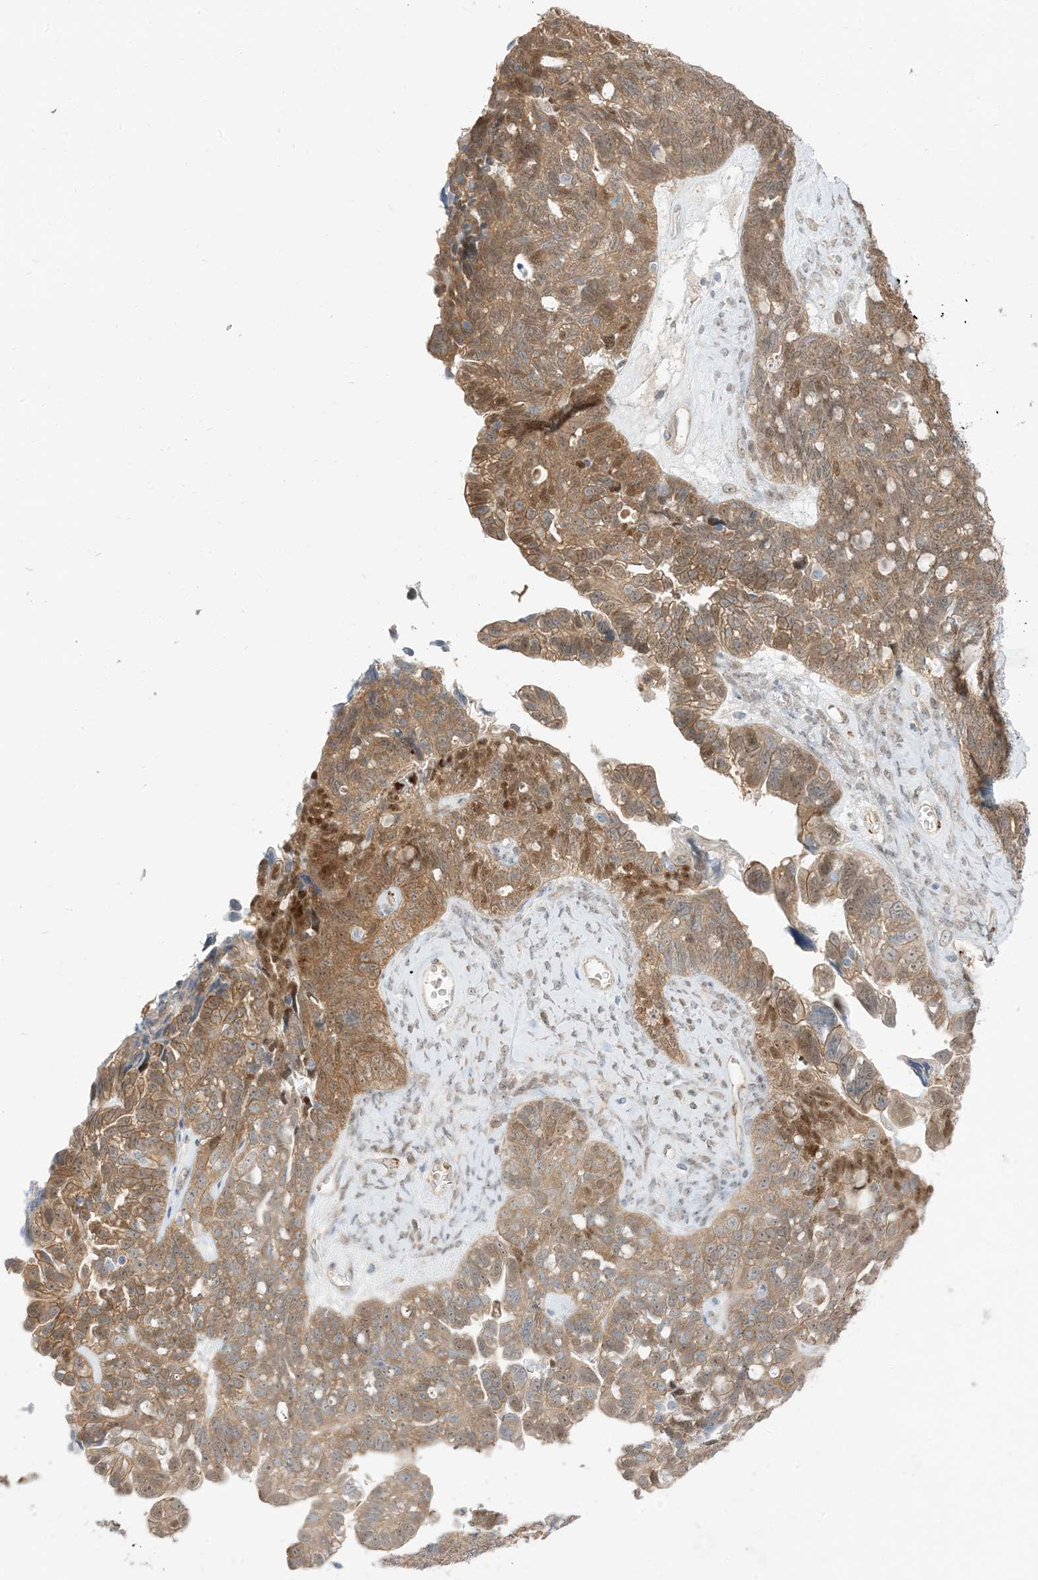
{"staining": {"intensity": "moderate", "quantity": ">75%", "location": "cytoplasmic/membranous,nuclear"}, "tissue": "ovarian cancer", "cell_type": "Tumor cells", "image_type": "cancer", "snomed": [{"axis": "morphology", "description": "Cystadenocarcinoma, serous, NOS"}, {"axis": "topography", "description": "Ovary"}], "caption": "Ovarian serous cystadenocarcinoma stained with DAB (3,3'-diaminobenzidine) IHC displays medium levels of moderate cytoplasmic/membranous and nuclear expression in approximately >75% of tumor cells.", "gene": "RIN1", "patient": {"sex": "female", "age": 79}}